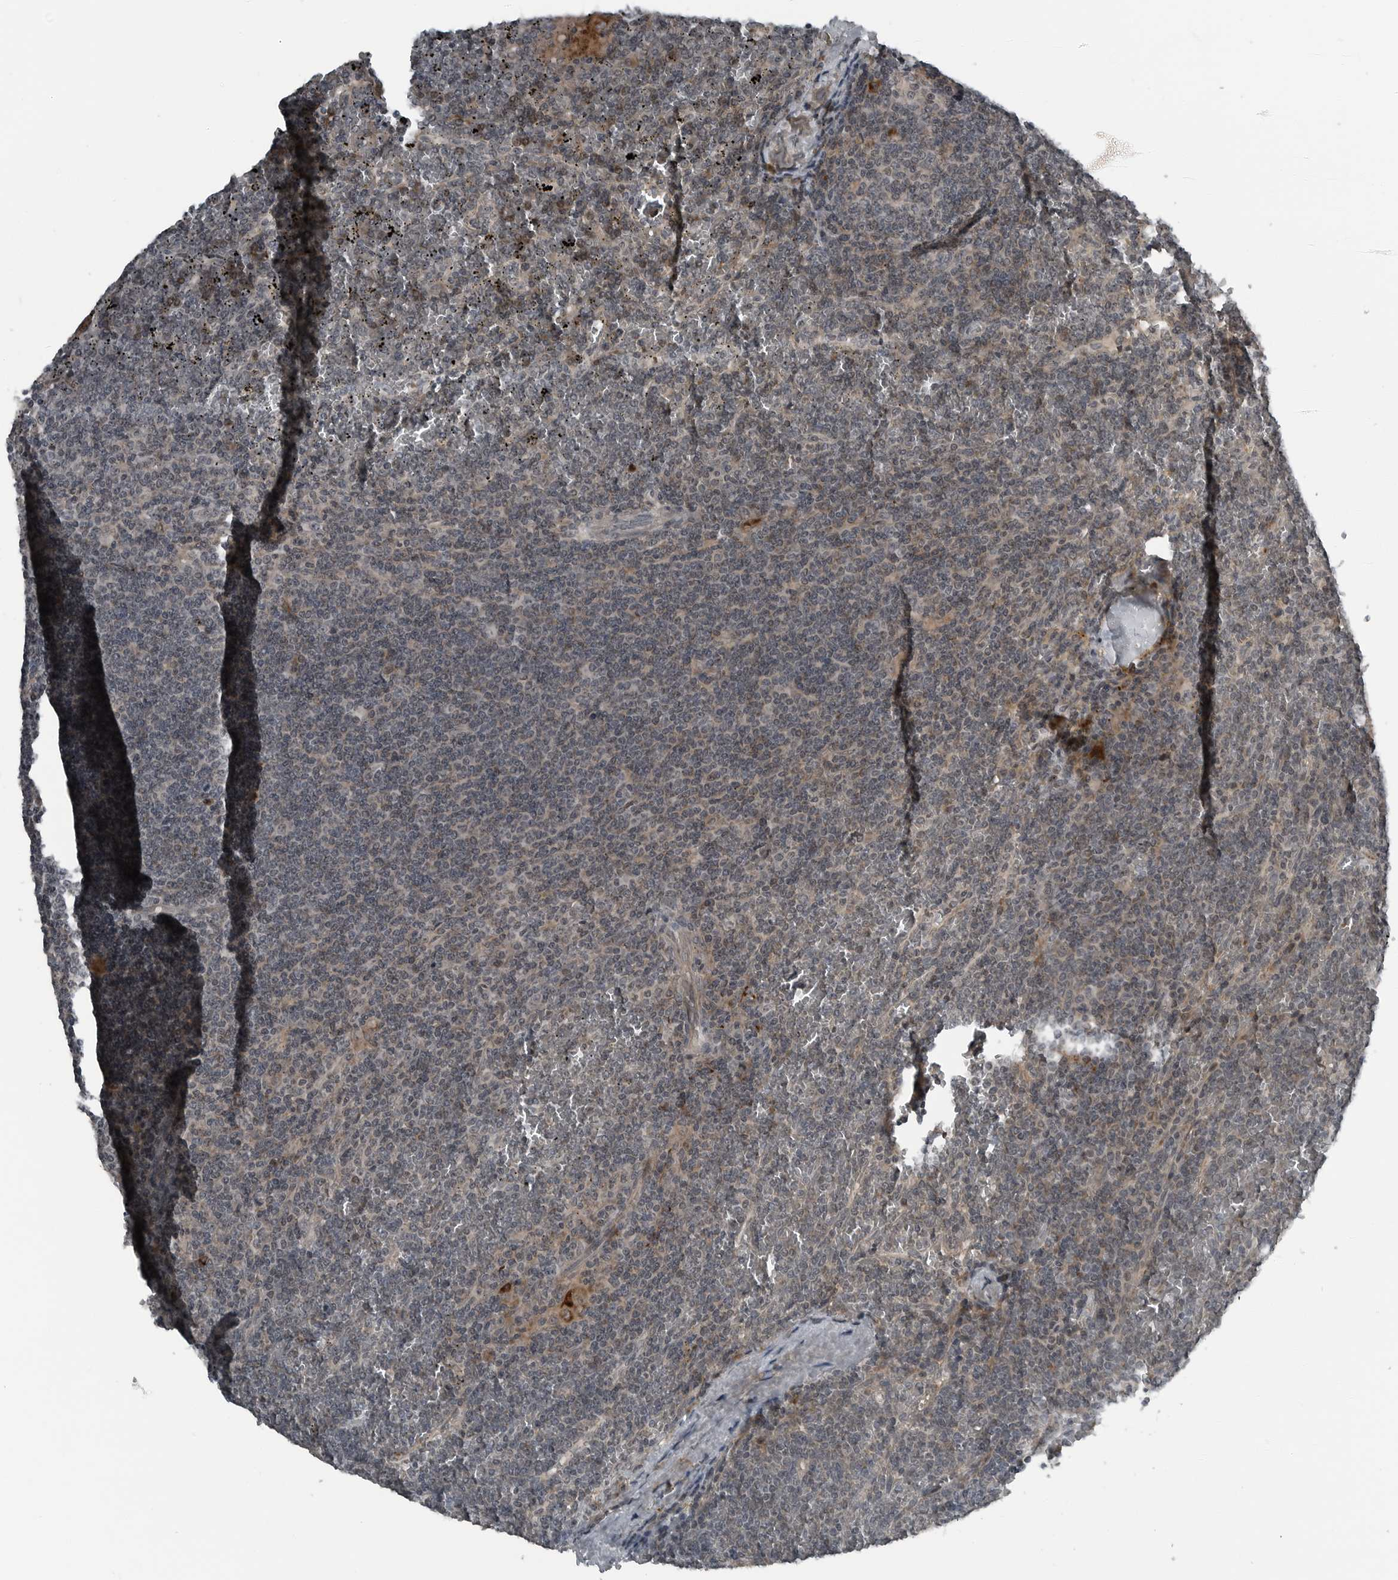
{"staining": {"intensity": "negative", "quantity": "none", "location": "none"}, "tissue": "lymphoma", "cell_type": "Tumor cells", "image_type": "cancer", "snomed": [{"axis": "morphology", "description": "Malignant lymphoma, non-Hodgkin's type, Low grade"}, {"axis": "topography", "description": "Spleen"}], "caption": "Immunohistochemical staining of low-grade malignant lymphoma, non-Hodgkin's type displays no significant expression in tumor cells.", "gene": "GAK", "patient": {"sex": "female", "age": 19}}